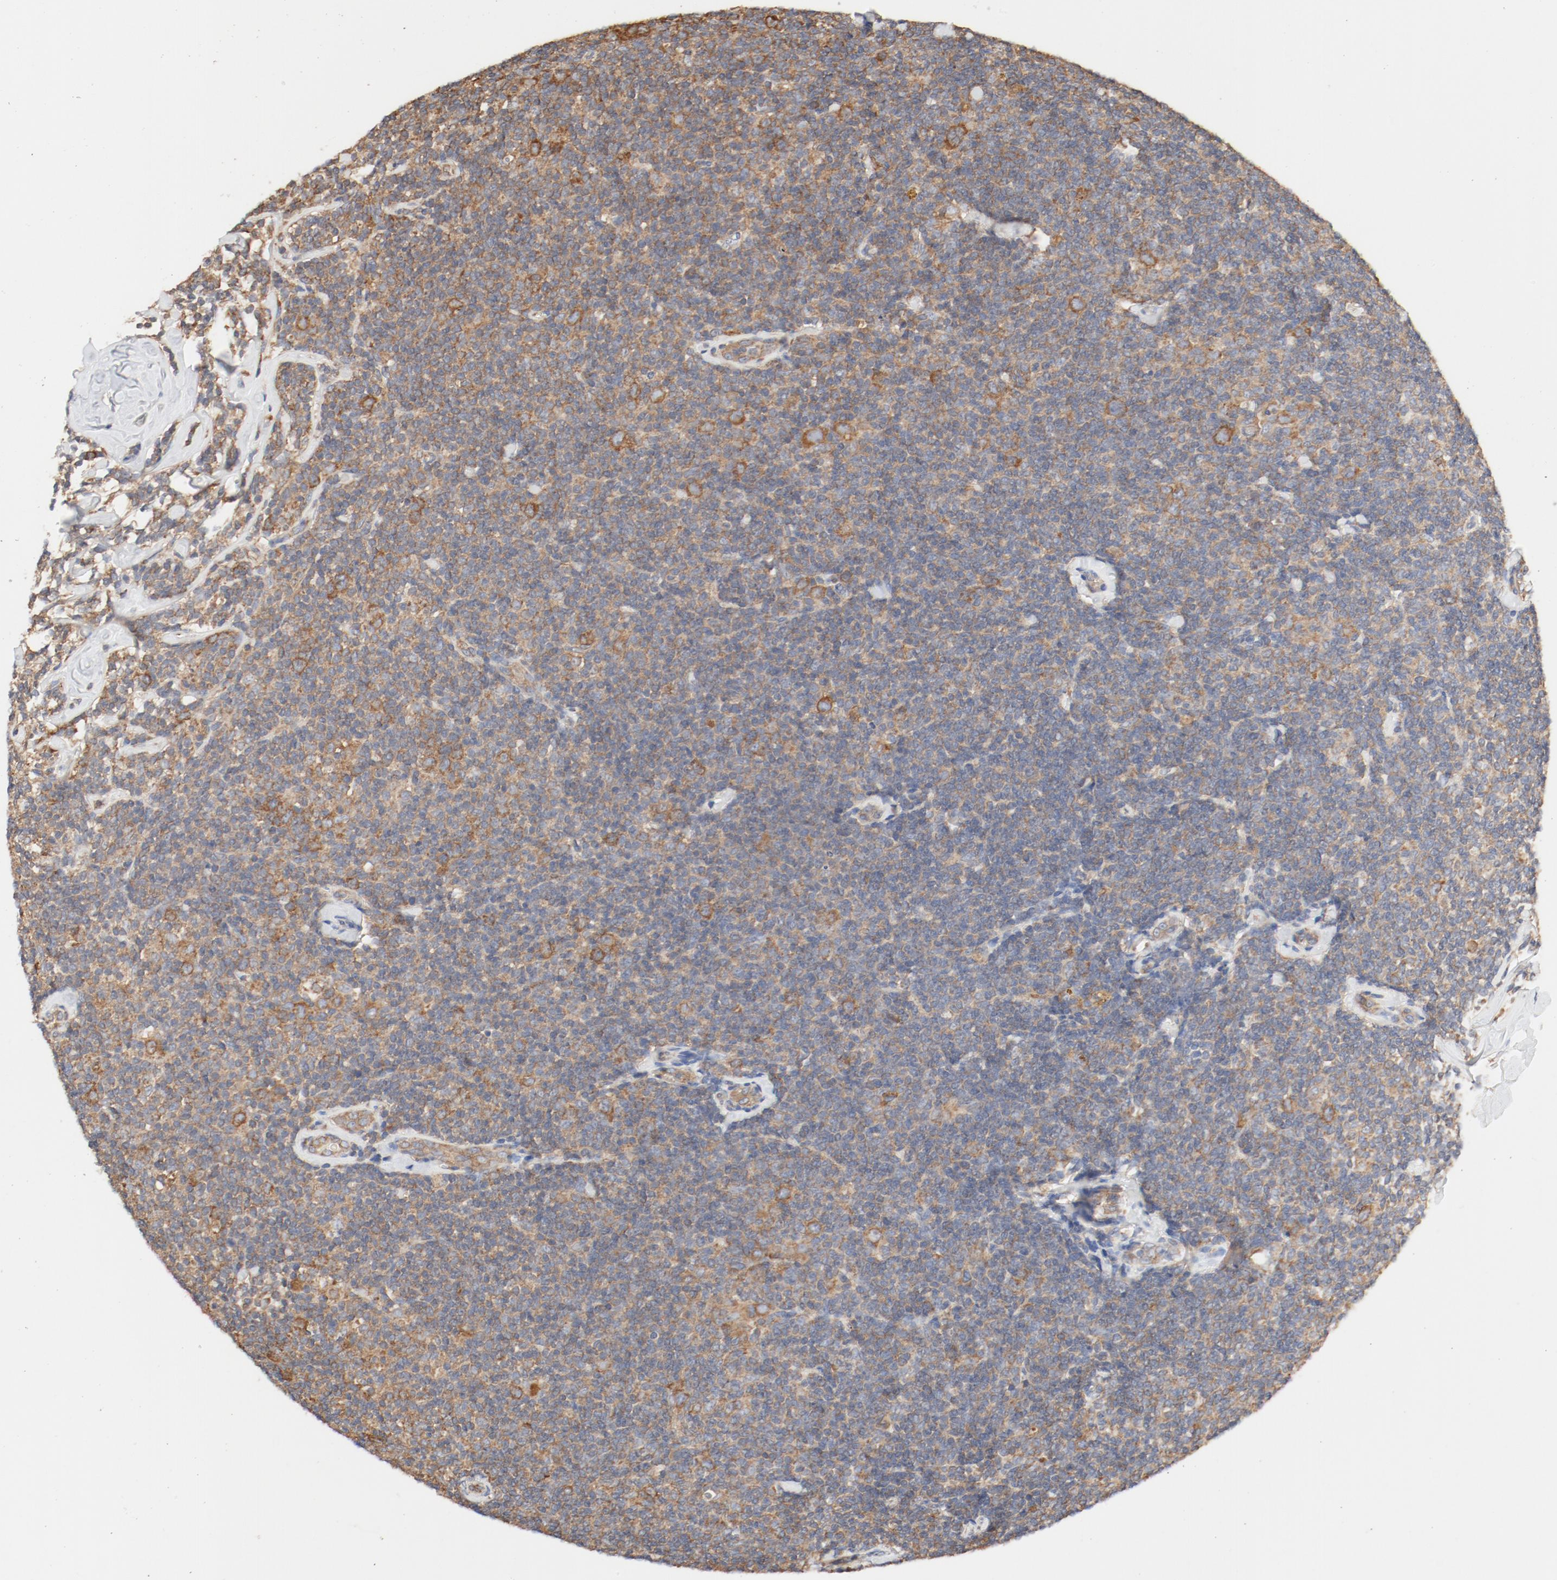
{"staining": {"intensity": "weak", "quantity": ">75%", "location": "cytoplasmic/membranous"}, "tissue": "lymphoma", "cell_type": "Tumor cells", "image_type": "cancer", "snomed": [{"axis": "morphology", "description": "Malignant lymphoma, non-Hodgkin's type, Low grade"}, {"axis": "topography", "description": "Lymph node"}], "caption": "Lymphoma stained with a brown dye shows weak cytoplasmic/membranous positive expression in approximately >75% of tumor cells.", "gene": "RPS6", "patient": {"sex": "female", "age": 56}}